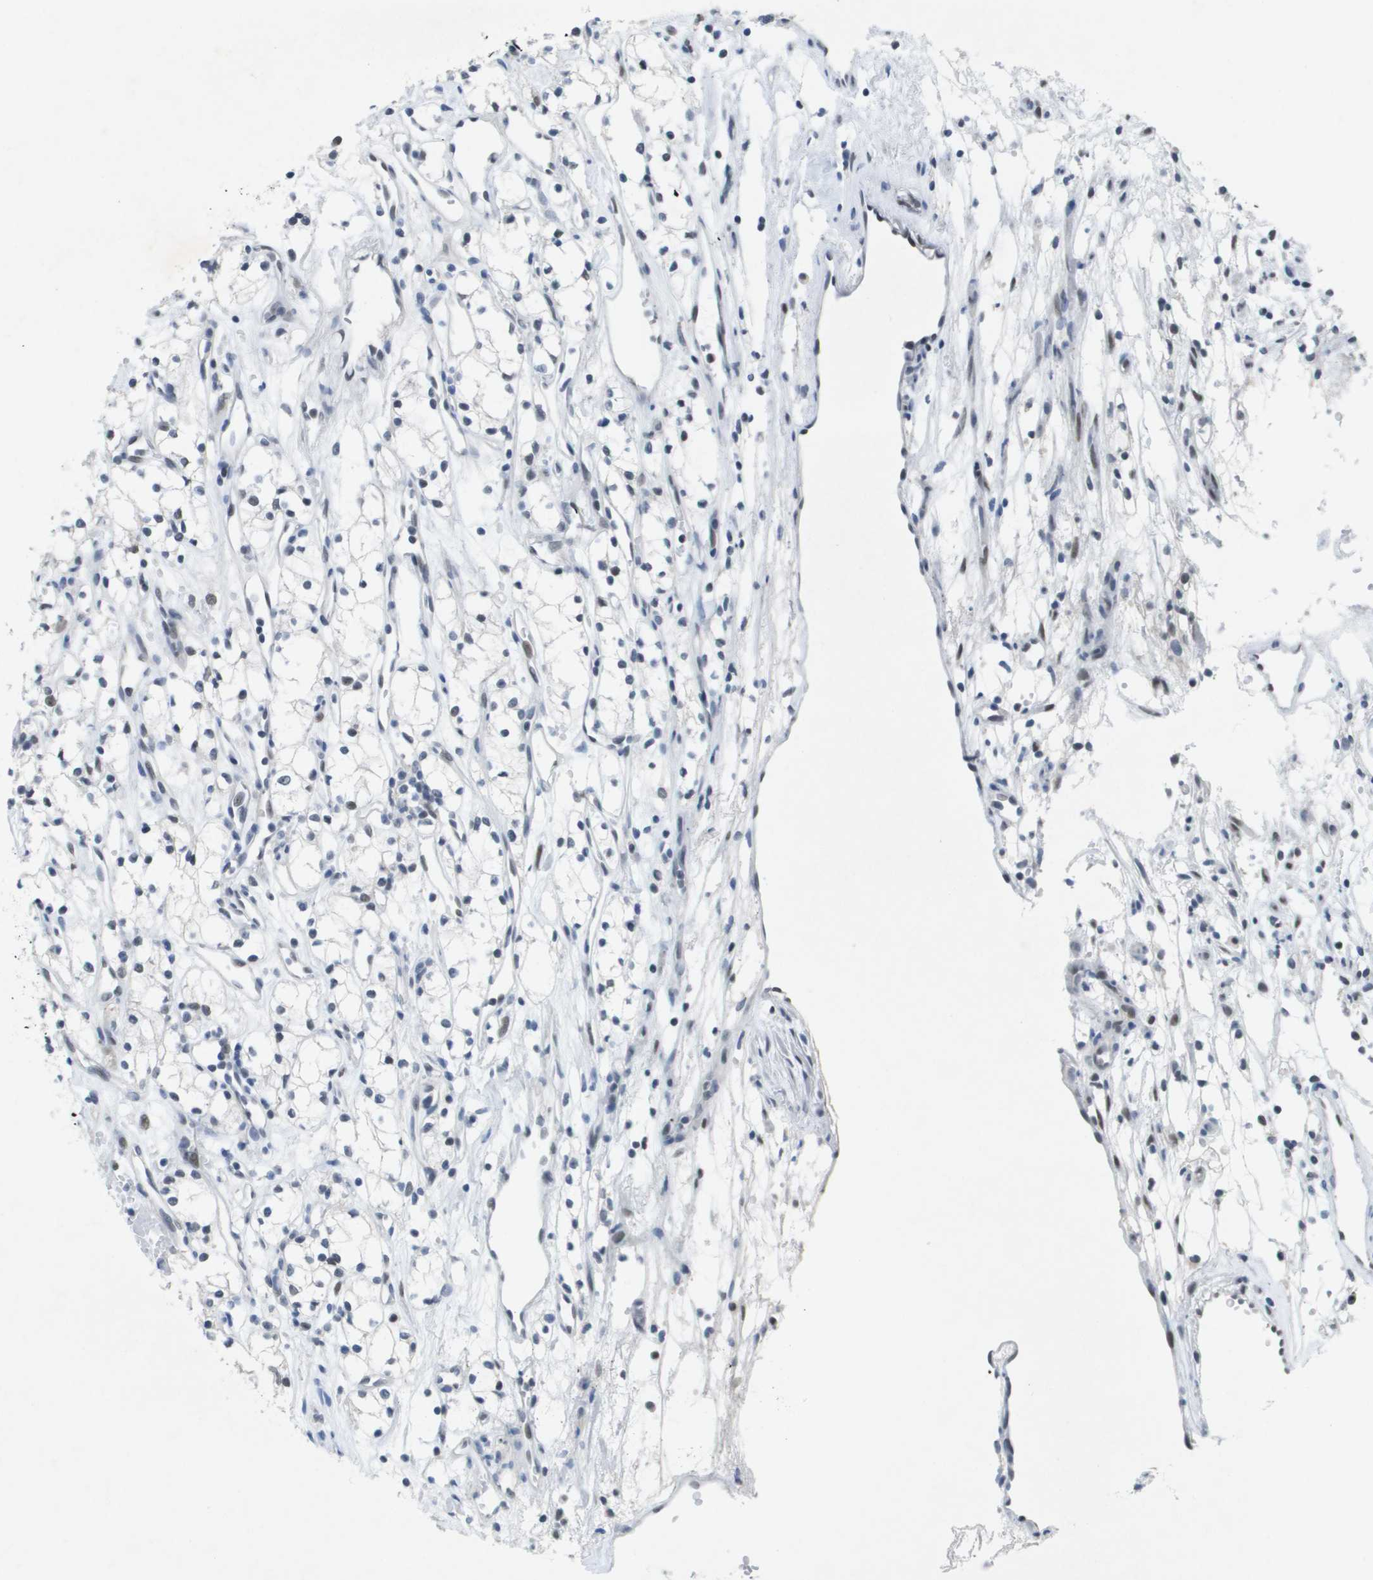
{"staining": {"intensity": "weak", "quantity": "<25%", "location": "nuclear"}, "tissue": "renal cancer", "cell_type": "Tumor cells", "image_type": "cancer", "snomed": [{"axis": "morphology", "description": "Adenocarcinoma, NOS"}, {"axis": "topography", "description": "Kidney"}], "caption": "Tumor cells show no significant positivity in adenocarcinoma (renal).", "gene": "TP53RK", "patient": {"sex": "male", "age": 59}}